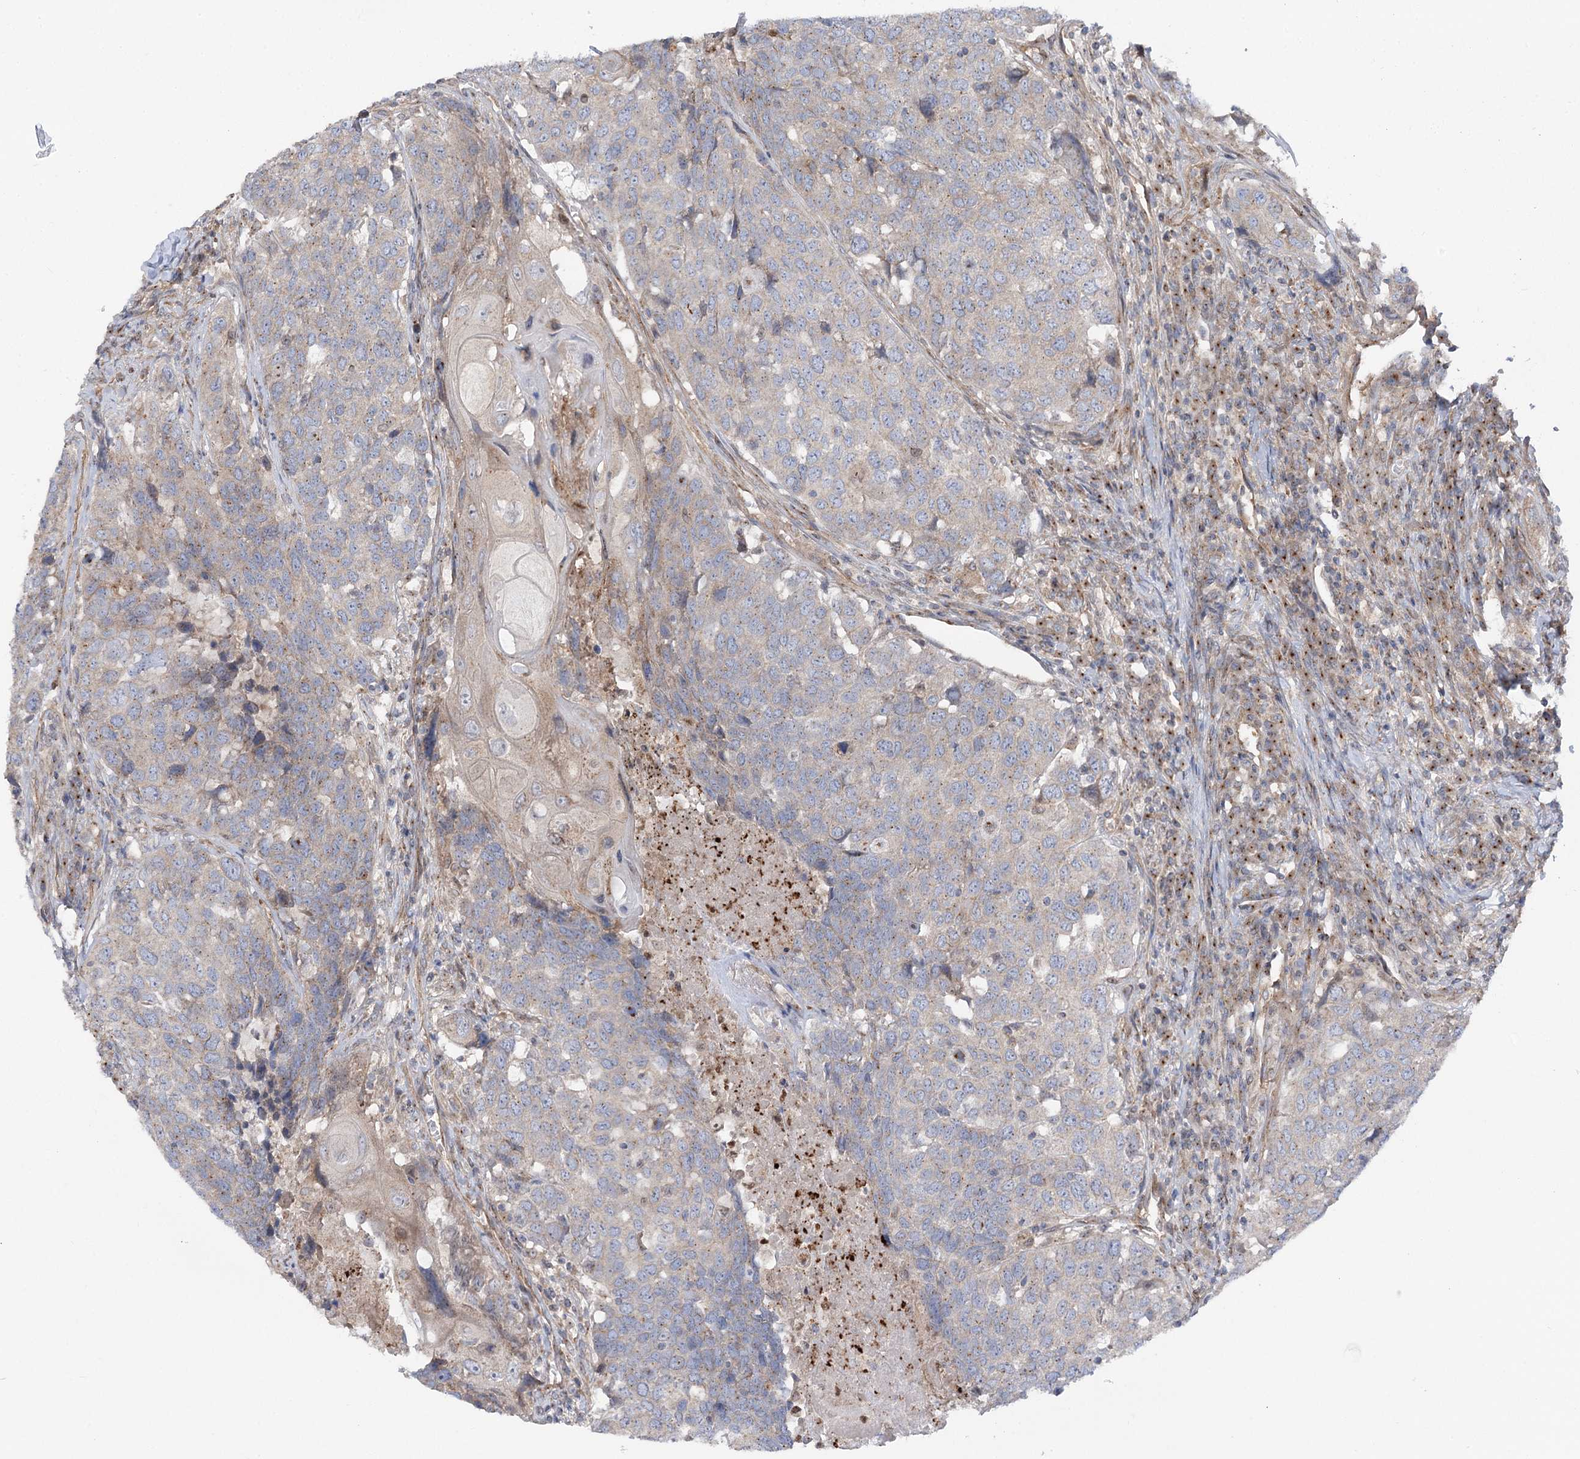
{"staining": {"intensity": "weak", "quantity": "<25%", "location": "cytoplasmic/membranous"}, "tissue": "head and neck cancer", "cell_type": "Tumor cells", "image_type": "cancer", "snomed": [{"axis": "morphology", "description": "Squamous cell carcinoma, NOS"}, {"axis": "topography", "description": "Head-Neck"}], "caption": "Immunohistochemical staining of head and neck cancer reveals no significant expression in tumor cells. Nuclei are stained in blue.", "gene": "SCN11A", "patient": {"sex": "male", "age": 66}}